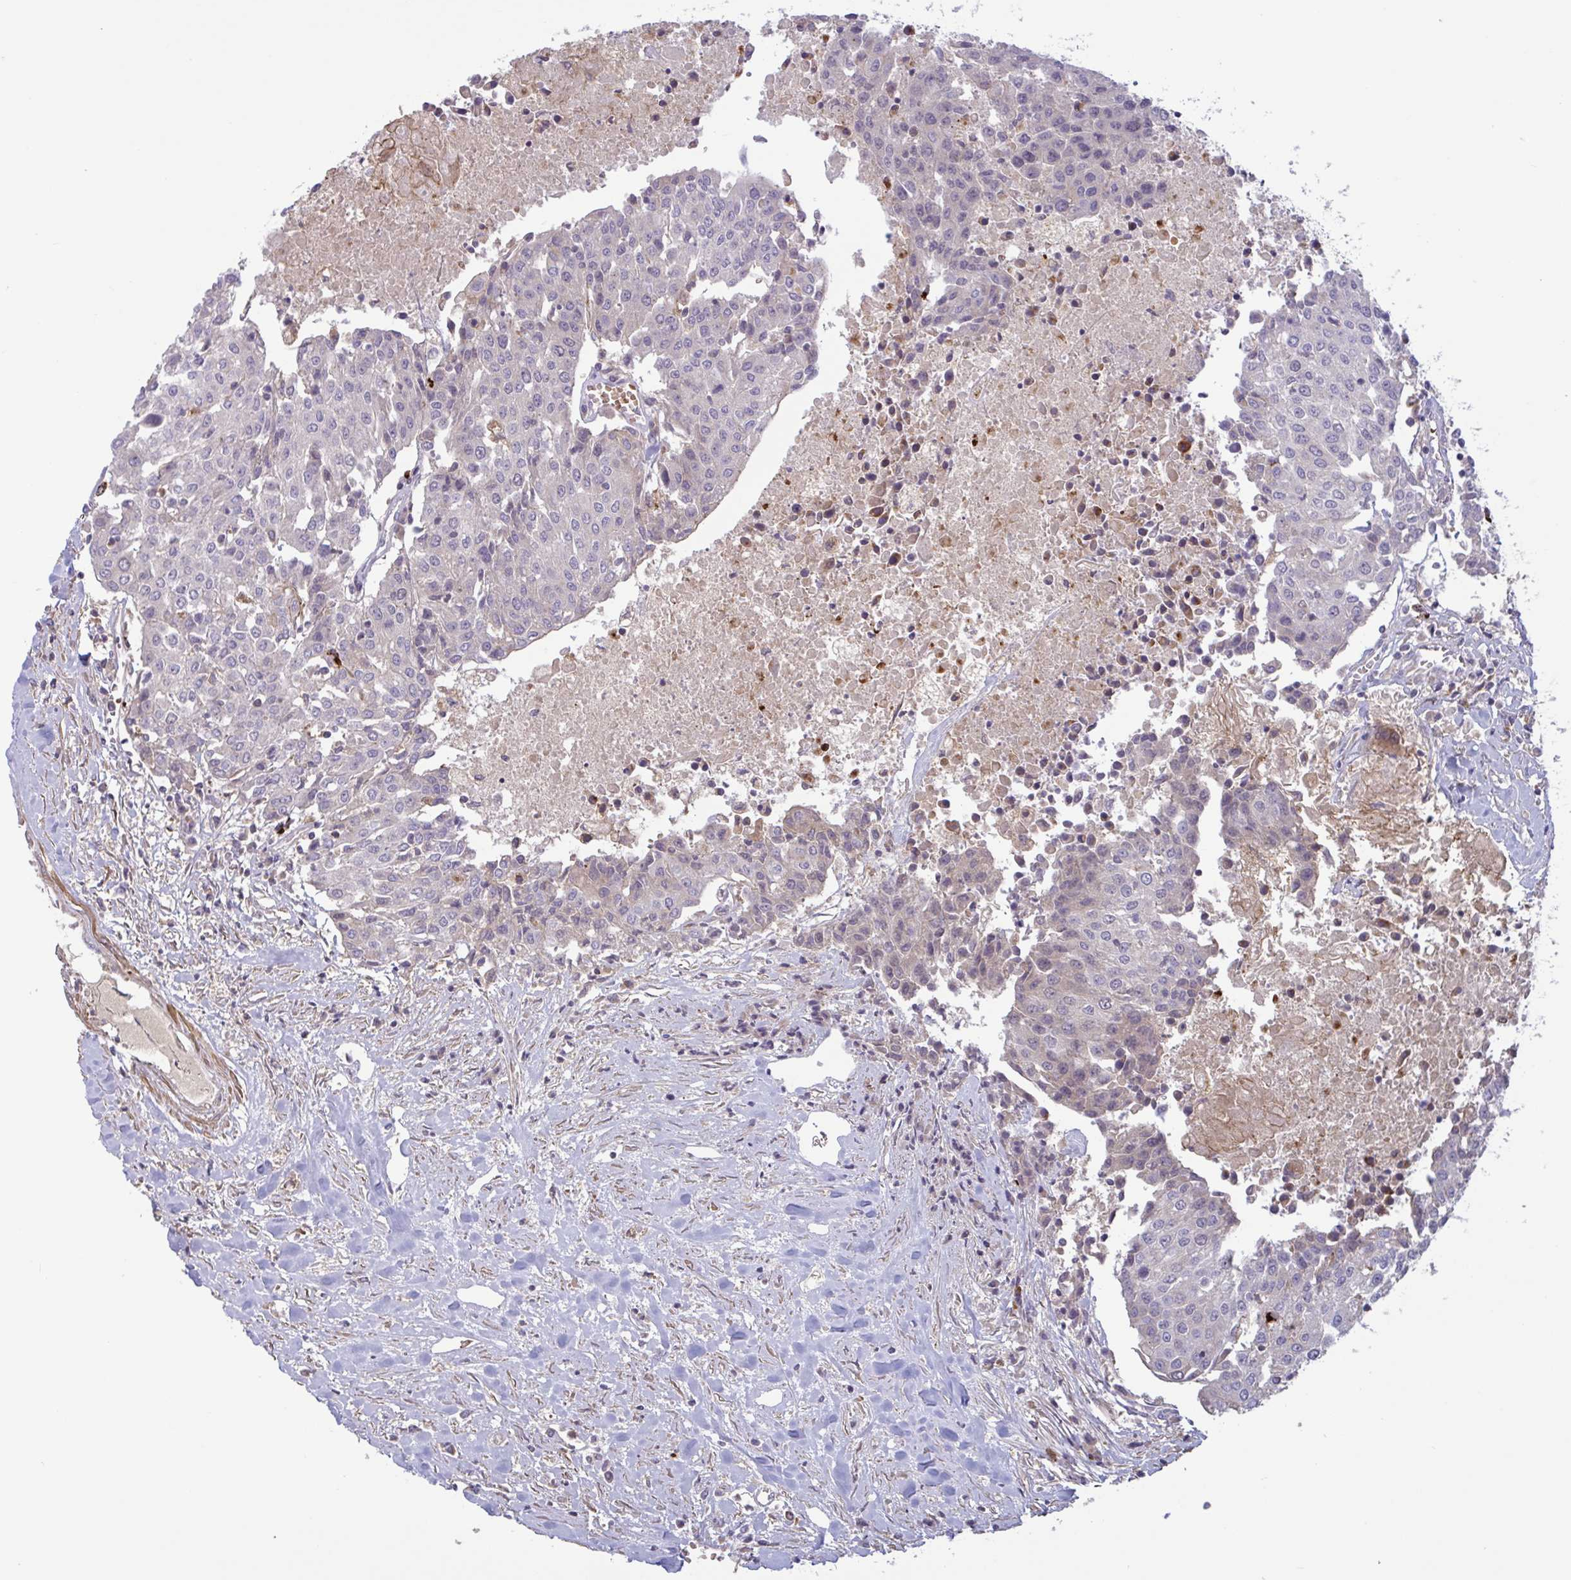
{"staining": {"intensity": "negative", "quantity": "none", "location": "none"}, "tissue": "urothelial cancer", "cell_type": "Tumor cells", "image_type": "cancer", "snomed": [{"axis": "morphology", "description": "Urothelial carcinoma, High grade"}, {"axis": "topography", "description": "Urinary bladder"}], "caption": "A photomicrograph of high-grade urothelial carcinoma stained for a protein exhibits no brown staining in tumor cells.", "gene": "IL1R1", "patient": {"sex": "female", "age": 85}}